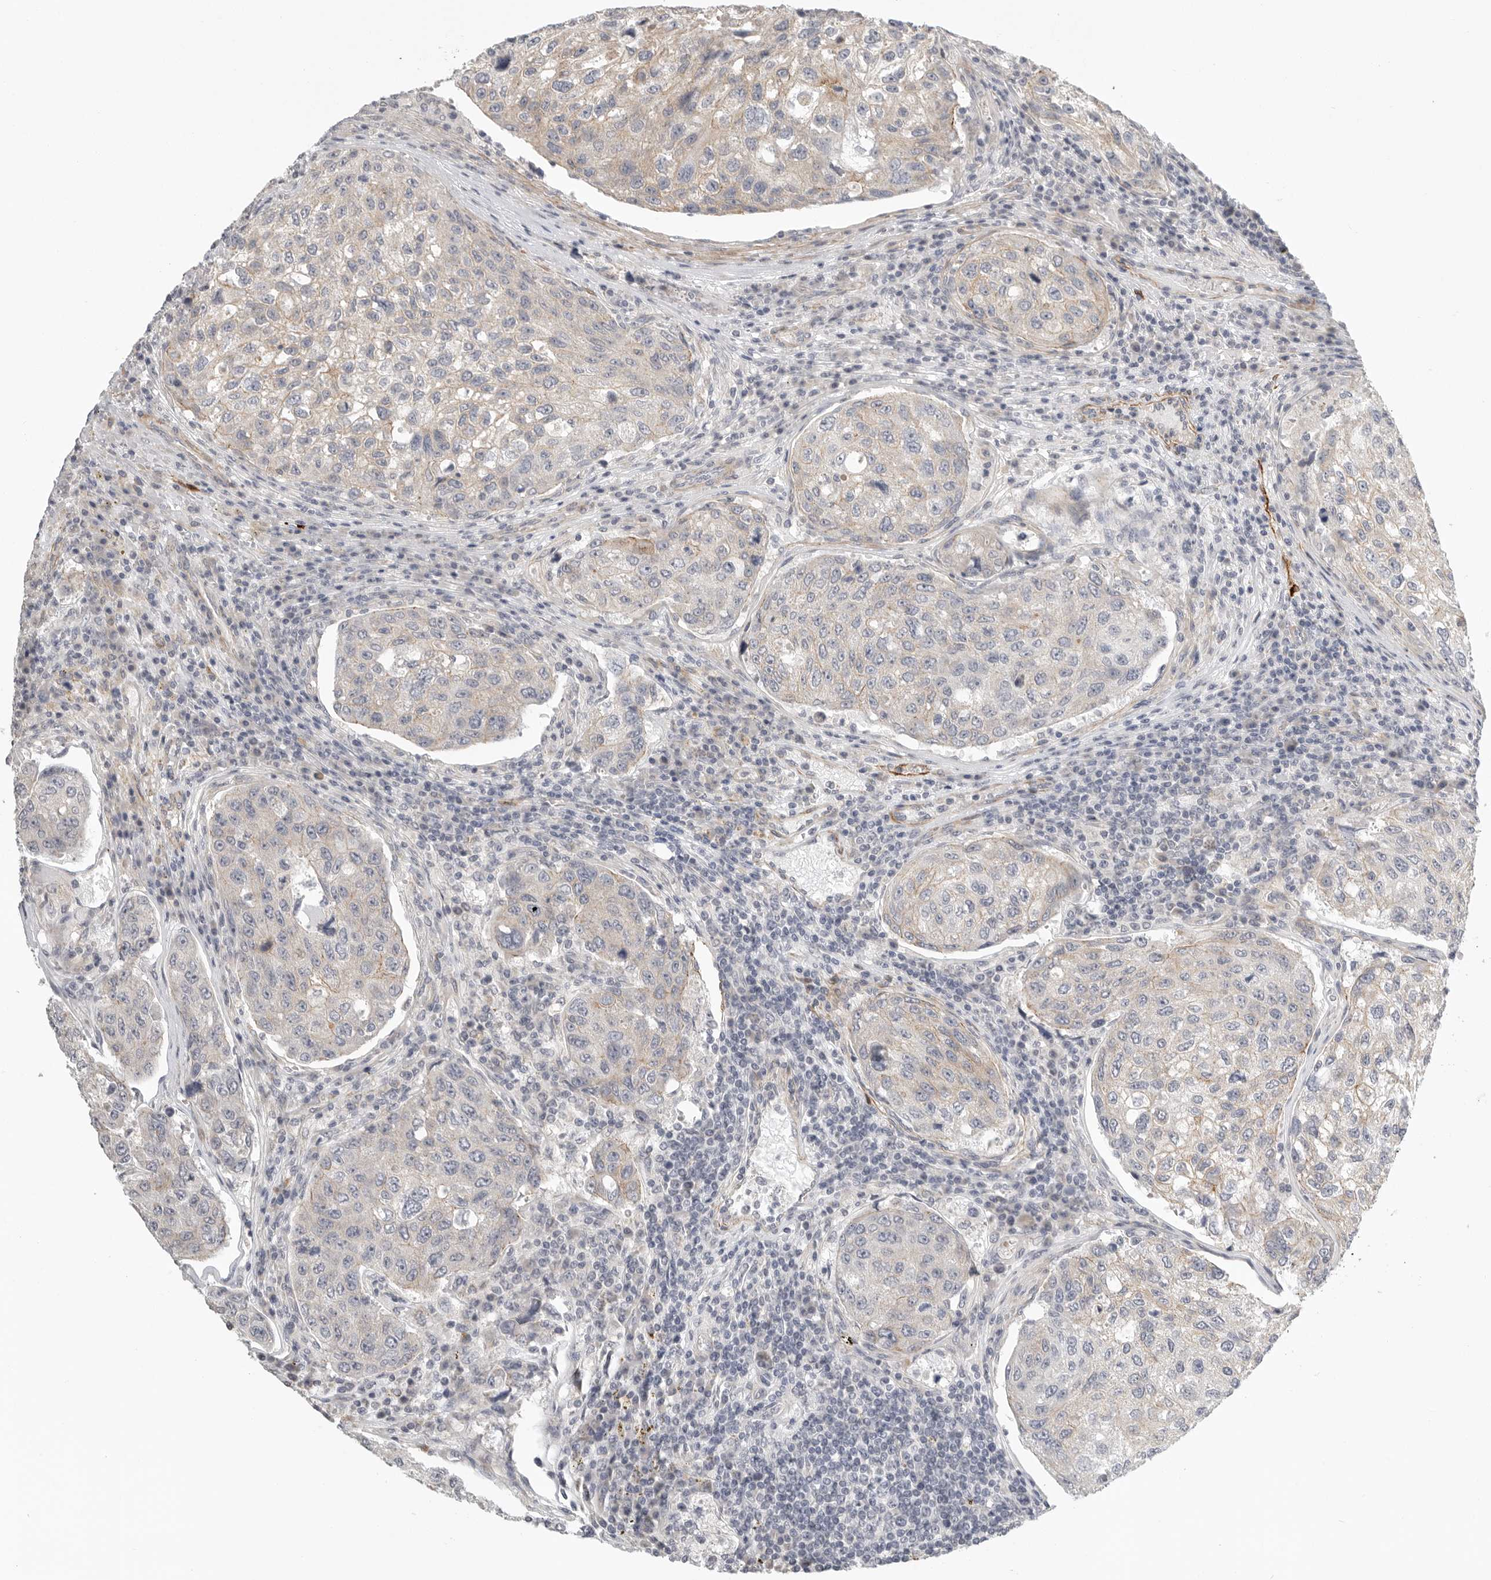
{"staining": {"intensity": "weak", "quantity": "<25%", "location": "cytoplasmic/membranous"}, "tissue": "urothelial cancer", "cell_type": "Tumor cells", "image_type": "cancer", "snomed": [{"axis": "morphology", "description": "Urothelial carcinoma, High grade"}, {"axis": "topography", "description": "Lymph node"}, {"axis": "topography", "description": "Urinary bladder"}], "caption": "Image shows no significant protein staining in tumor cells of urothelial cancer. Nuclei are stained in blue.", "gene": "STAB2", "patient": {"sex": "male", "age": 51}}